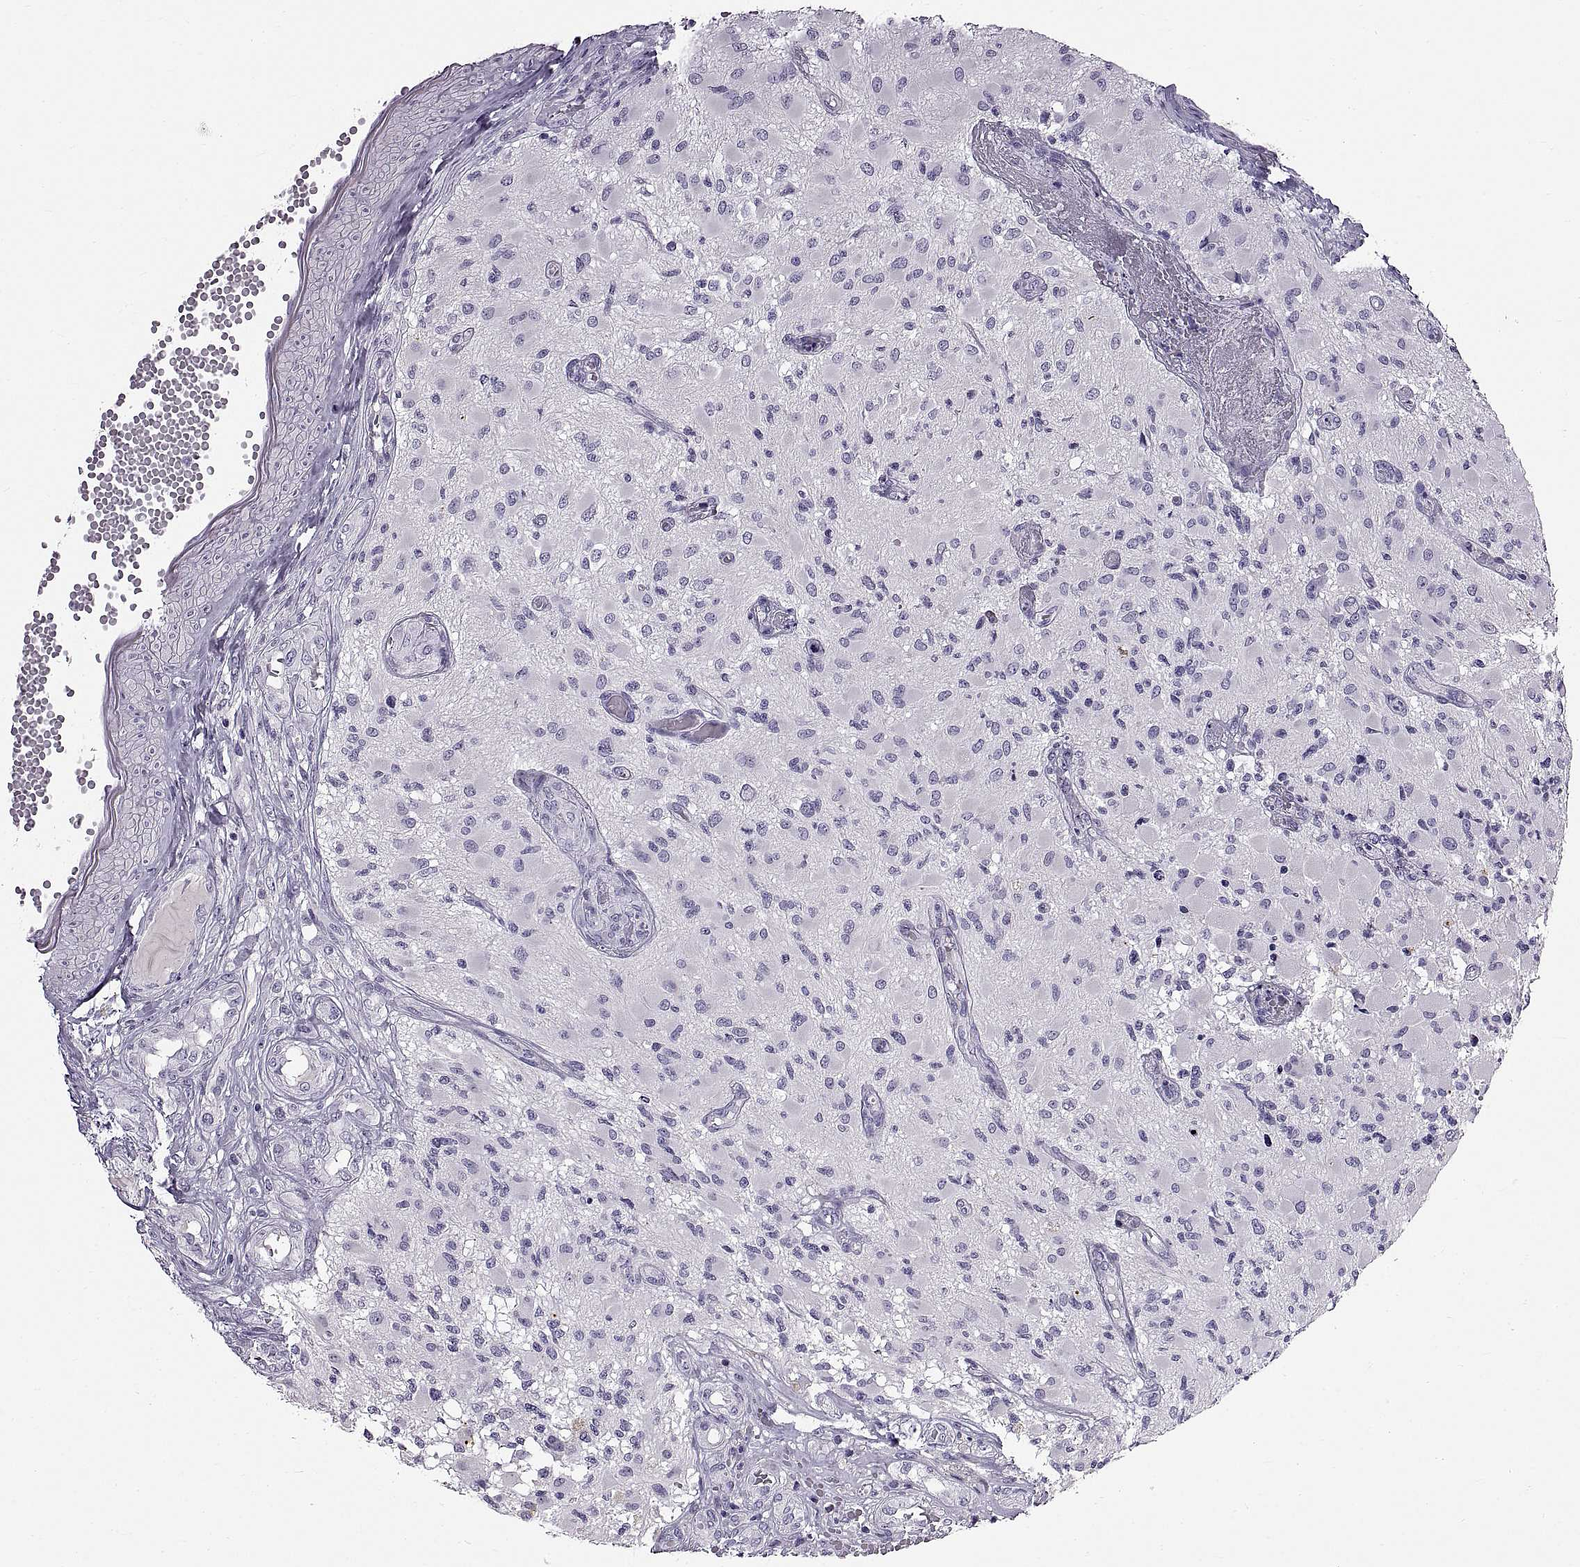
{"staining": {"intensity": "negative", "quantity": "none", "location": "none"}, "tissue": "glioma", "cell_type": "Tumor cells", "image_type": "cancer", "snomed": [{"axis": "morphology", "description": "Glioma, malignant, High grade"}, {"axis": "topography", "description": "Brain"}], "caption": "Tumor cells are negative for brown protein staining in glioma.", "gene": "WFDC8", "patient": {"sex": "female", "age": 63}}